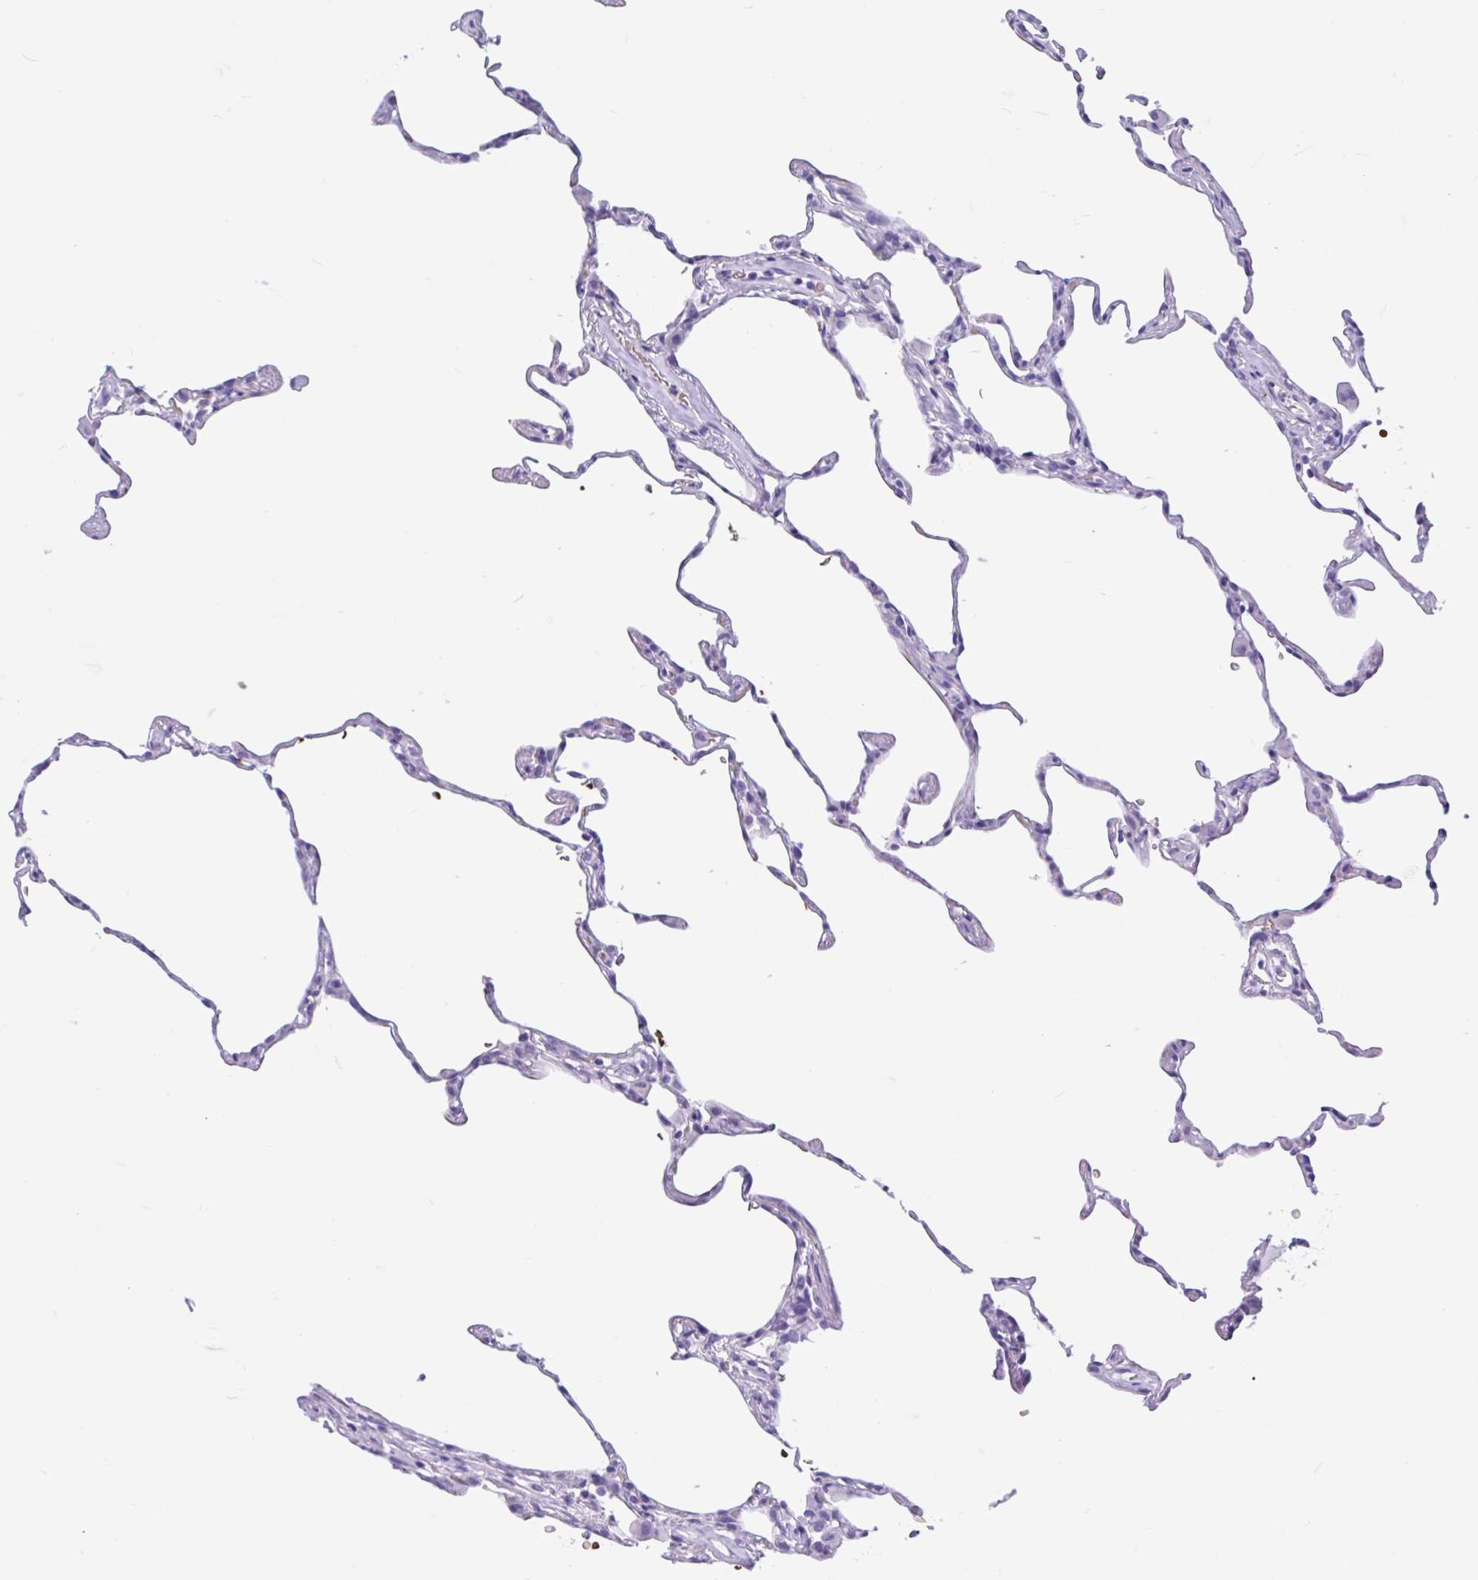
{"staining": {"intensity": "negative", "quantity": "none", "location": "none"}, "tissue": "lung", "cell_type": "Alveolar cells", "image_type": "normal", "snomed": [{"axis": "morphology", "description": "Normal tissue, NOS"}, {"axis": "topography", "description": "Lung"}], "caption": "Photomicrograph shows no protein positivity in alveolar cells of normal lung. The staining was performed using DAB (3,3'-diaminobenzidine) to visualize the protein expression in brown, while the nuclei were stained in blue with hematoxylin (Magnification: 20x).", "gene": "TMEM79", "patient": {"sex": "female", "age": 57}}